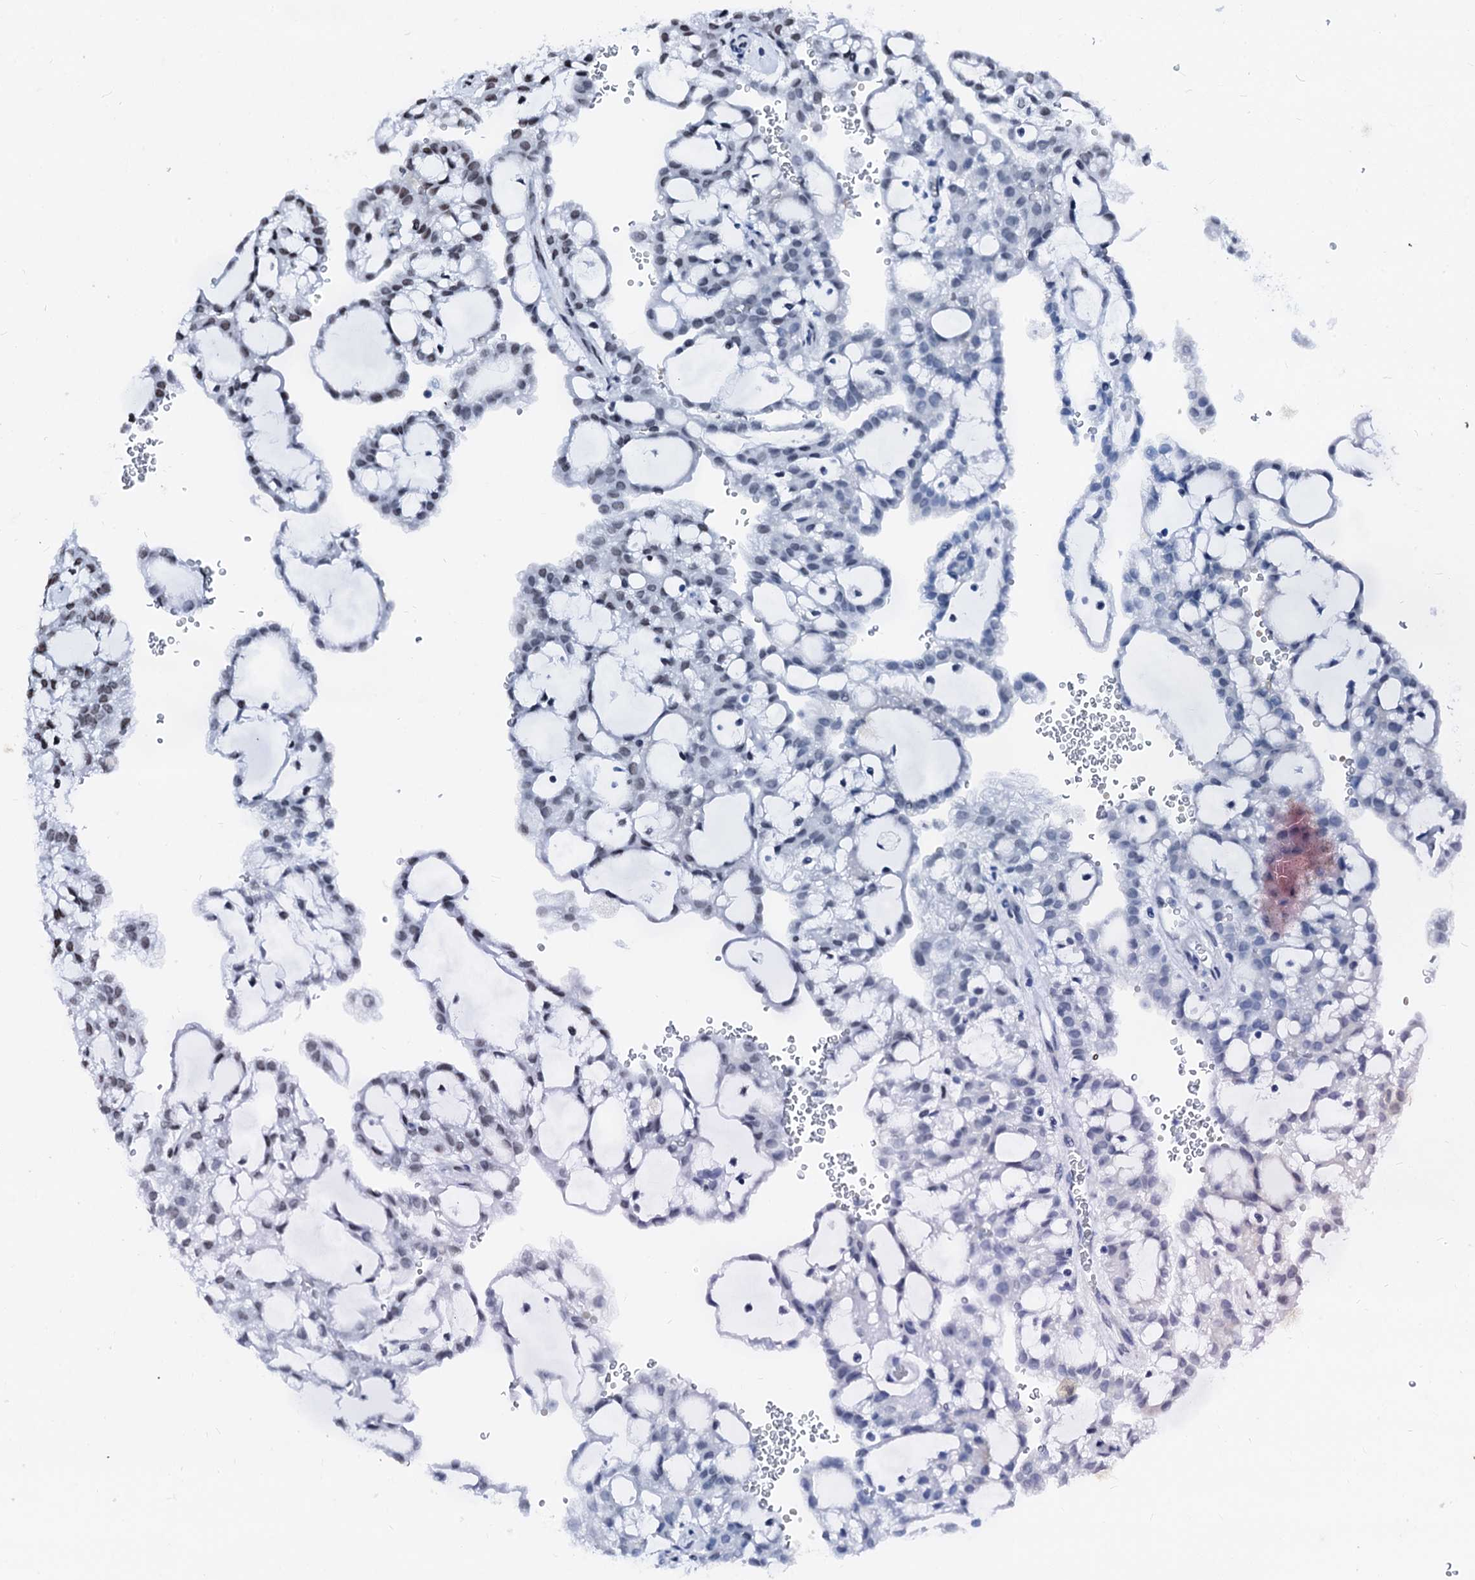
{"staining": {"intensity": "moderate", "quantity": "25%-75%", "location": "nuclear"}, "tissue": "renal cancer", "cell_type": "Tumor cells", "image_type": "cancer", "snomed": [{"axis": "morphology", "description": "Adenocarcinoma, NOS"}, {"axis": "topography", "description": "Kidney"}], "caption": "Renal cancer (adenocarcinoma) tissue shows moderate nuclear staining in approximately 25%-75% of tumor cells, visualized by immunohistochemistry.", "gene": "RALY", "patient": {"sex": "male", "age": 63}}